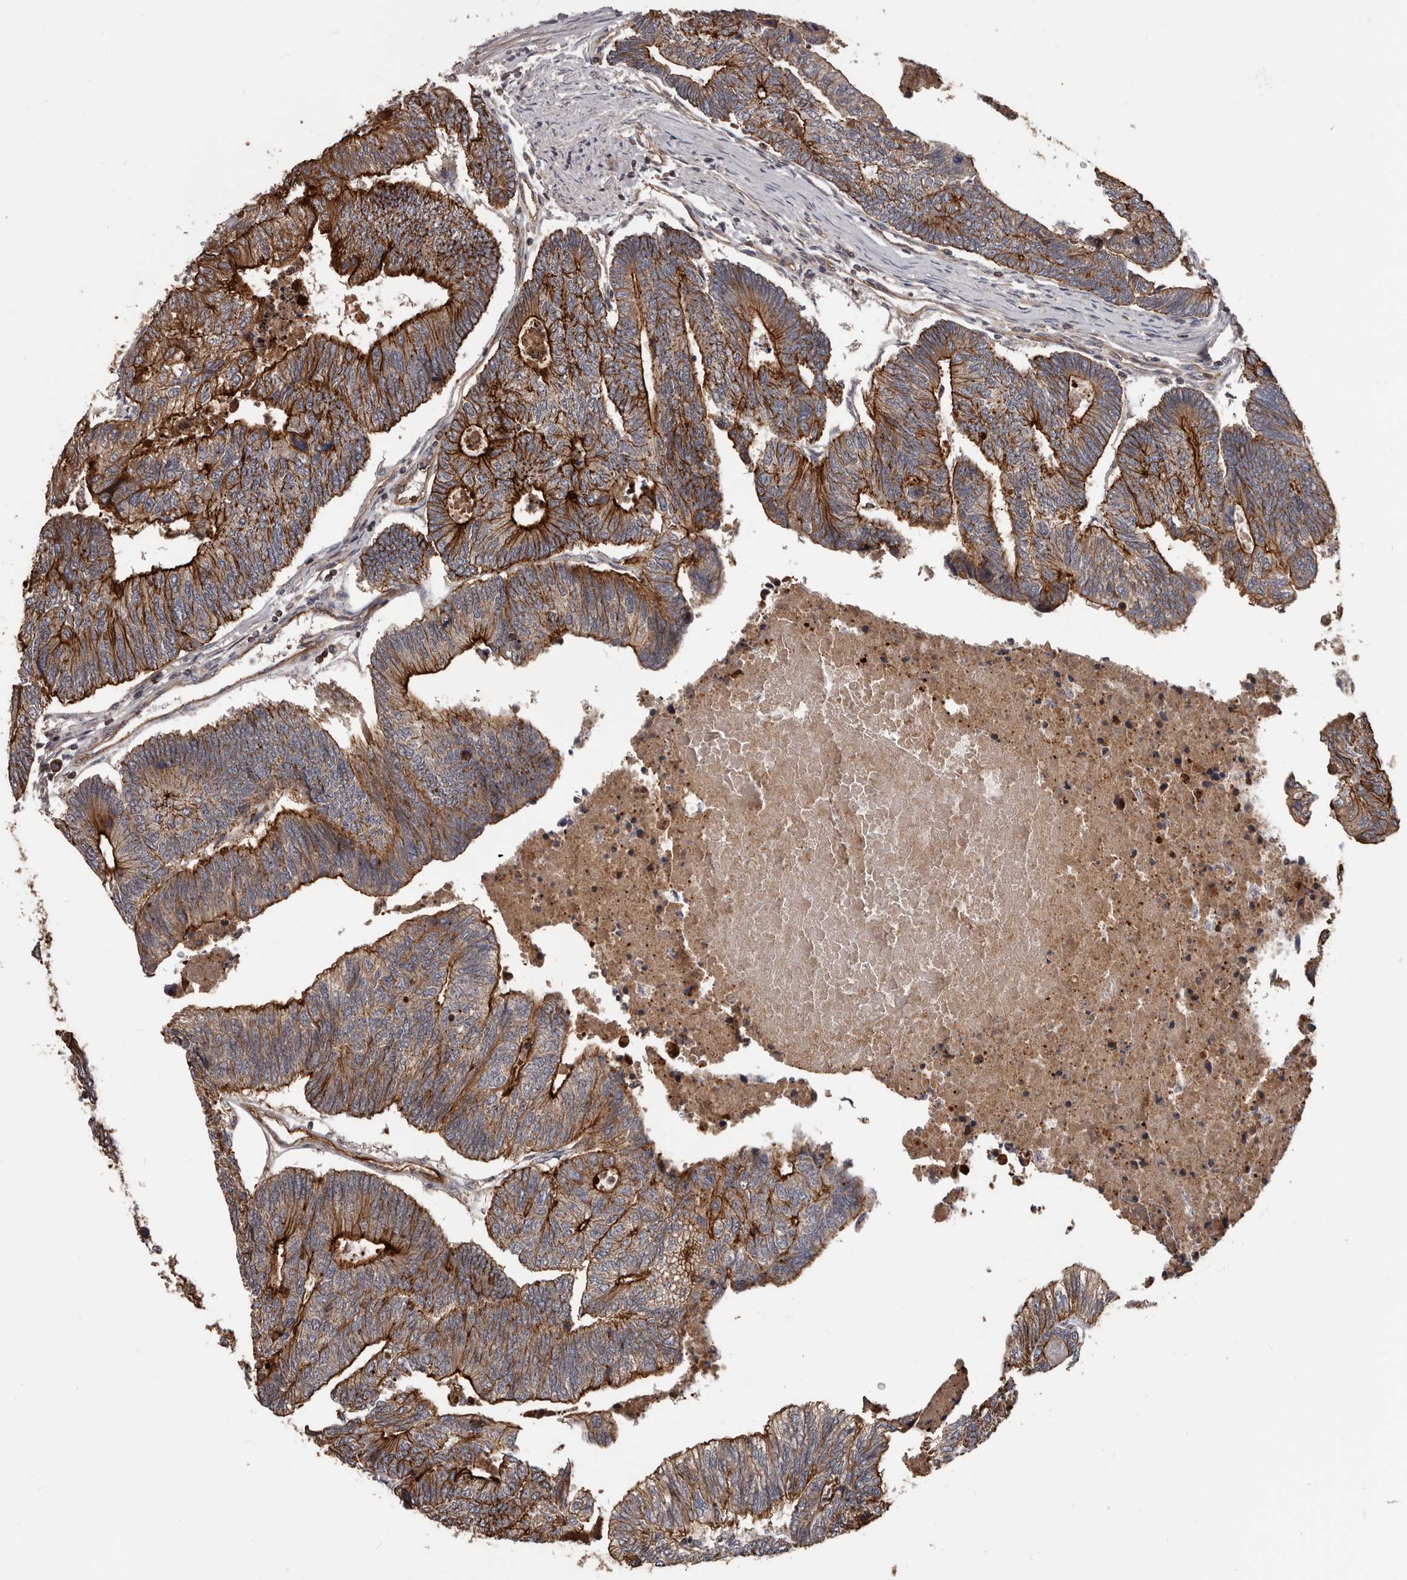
{"staining": {"intensity": "strong", "quantity": ">75%", "location": "cytoplasmic/membranous"}, "tissue": "colorectal cancer", "cell_type": "Tumor cells", "image_type": "cancer", "snomed": [{"axis": "morphology", "description": "Adenocarcinoma, NOS"}, {"axis": "topography", "description": "Colon"}], "caption": "Immunohistochemistry (DAB) staining of human adenocarcinoma (colorectal) shows strong cytoplasmic/membranous protein expression in about >75% of tumor cells.", "gene": "PNRC2", "patient": {"sex": "female", "age": 67}}